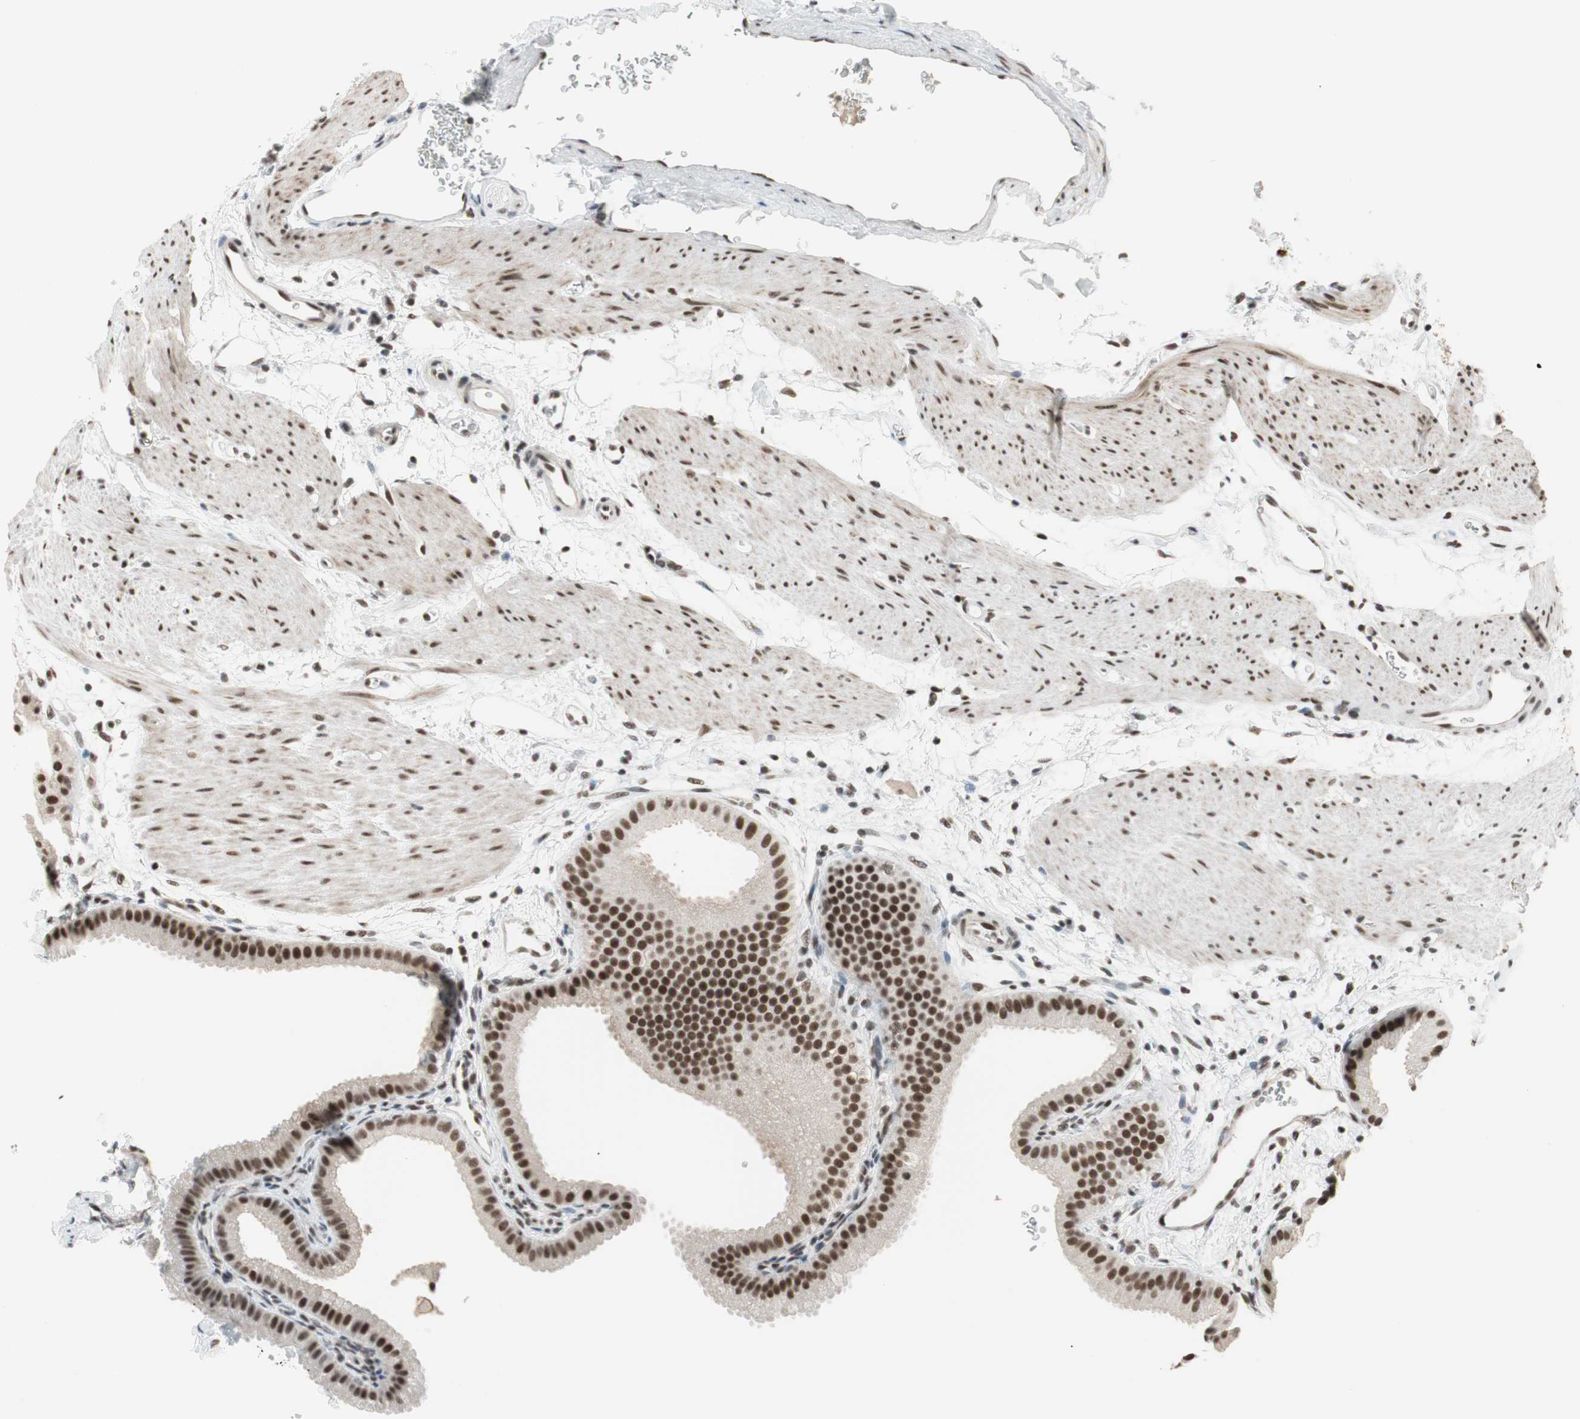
{"staining": {"intensity": "strong", "quantity": ">75%", "location": "nuclear"}, "tissue": "gallbladder", "cell_type": "Glandular cells", "image_type": "normal", "snomed": [{"axis": "morphology", "description": "Normal tissue, NOS"}, {"axis": "topography", "description": "Gallbladder"}], "caption": "Brown immunohistochemical staining in benign human gallbladder demonstrates strong nuclear expression in about >75% of glandular cells.", "gene": "RTF1", "patient": {"sex": "female", "age": 64}}